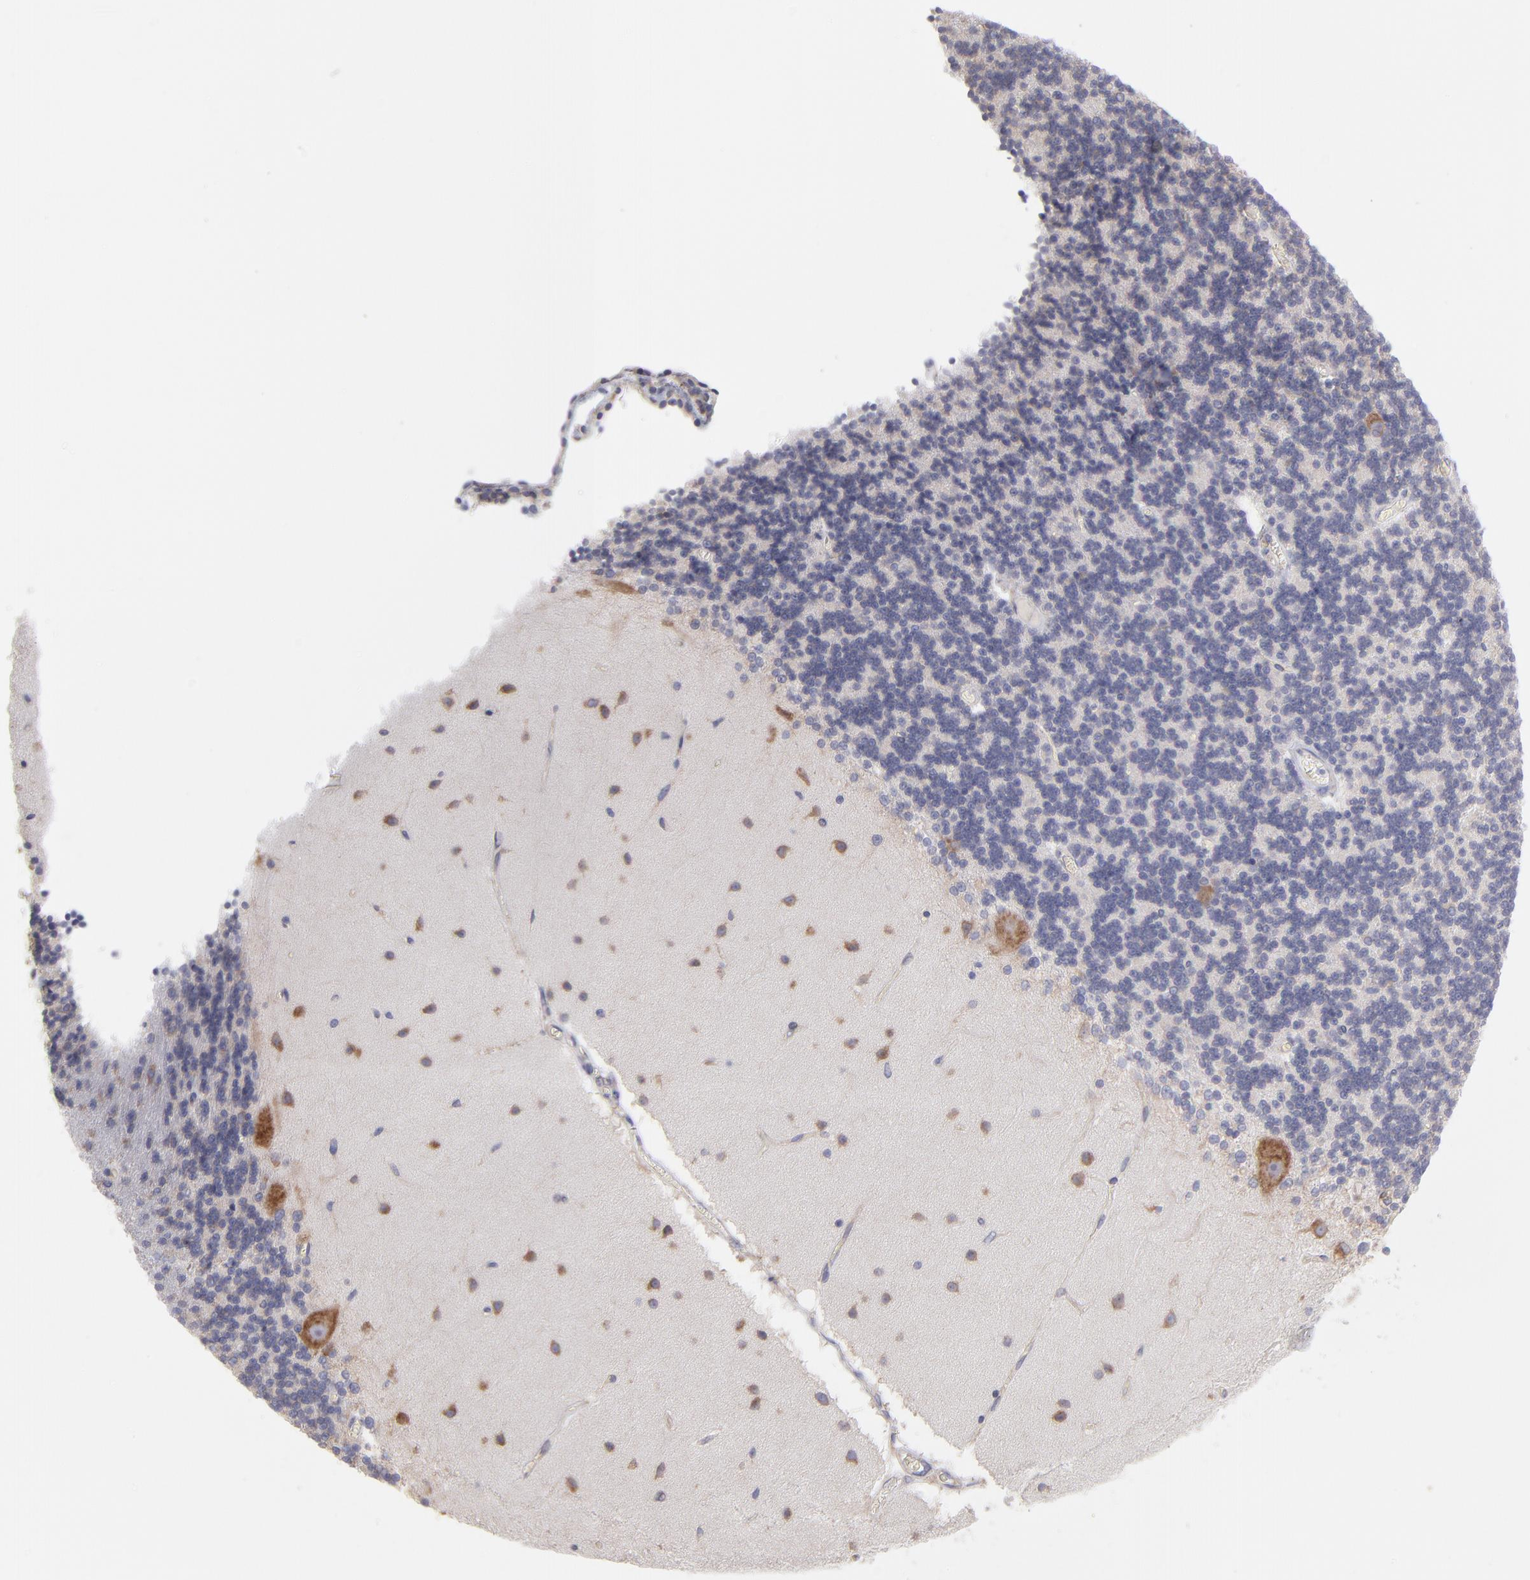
{"staining": {"intensity": "negative", "quantity": "none", "location": "none"}, "tissue": "cerebellum", "cell_type": "Cells in granular layer", "image_type": "normal", "snomed": [{"axis": "morphology", "description": "Normal tissue, NOS"}, {"axis": "topography", "description": "Cerebellum"}], "caption": "A photomicrograph of human cerebellum is negative for staining in cells in granular layer. (Brightfield microscopy of DAB (3,3'-diaminobenzidine) immunohistochemistry at high magnification).", "gene": "RPLP0", "patient": {"sex": "female", "age": 54}}